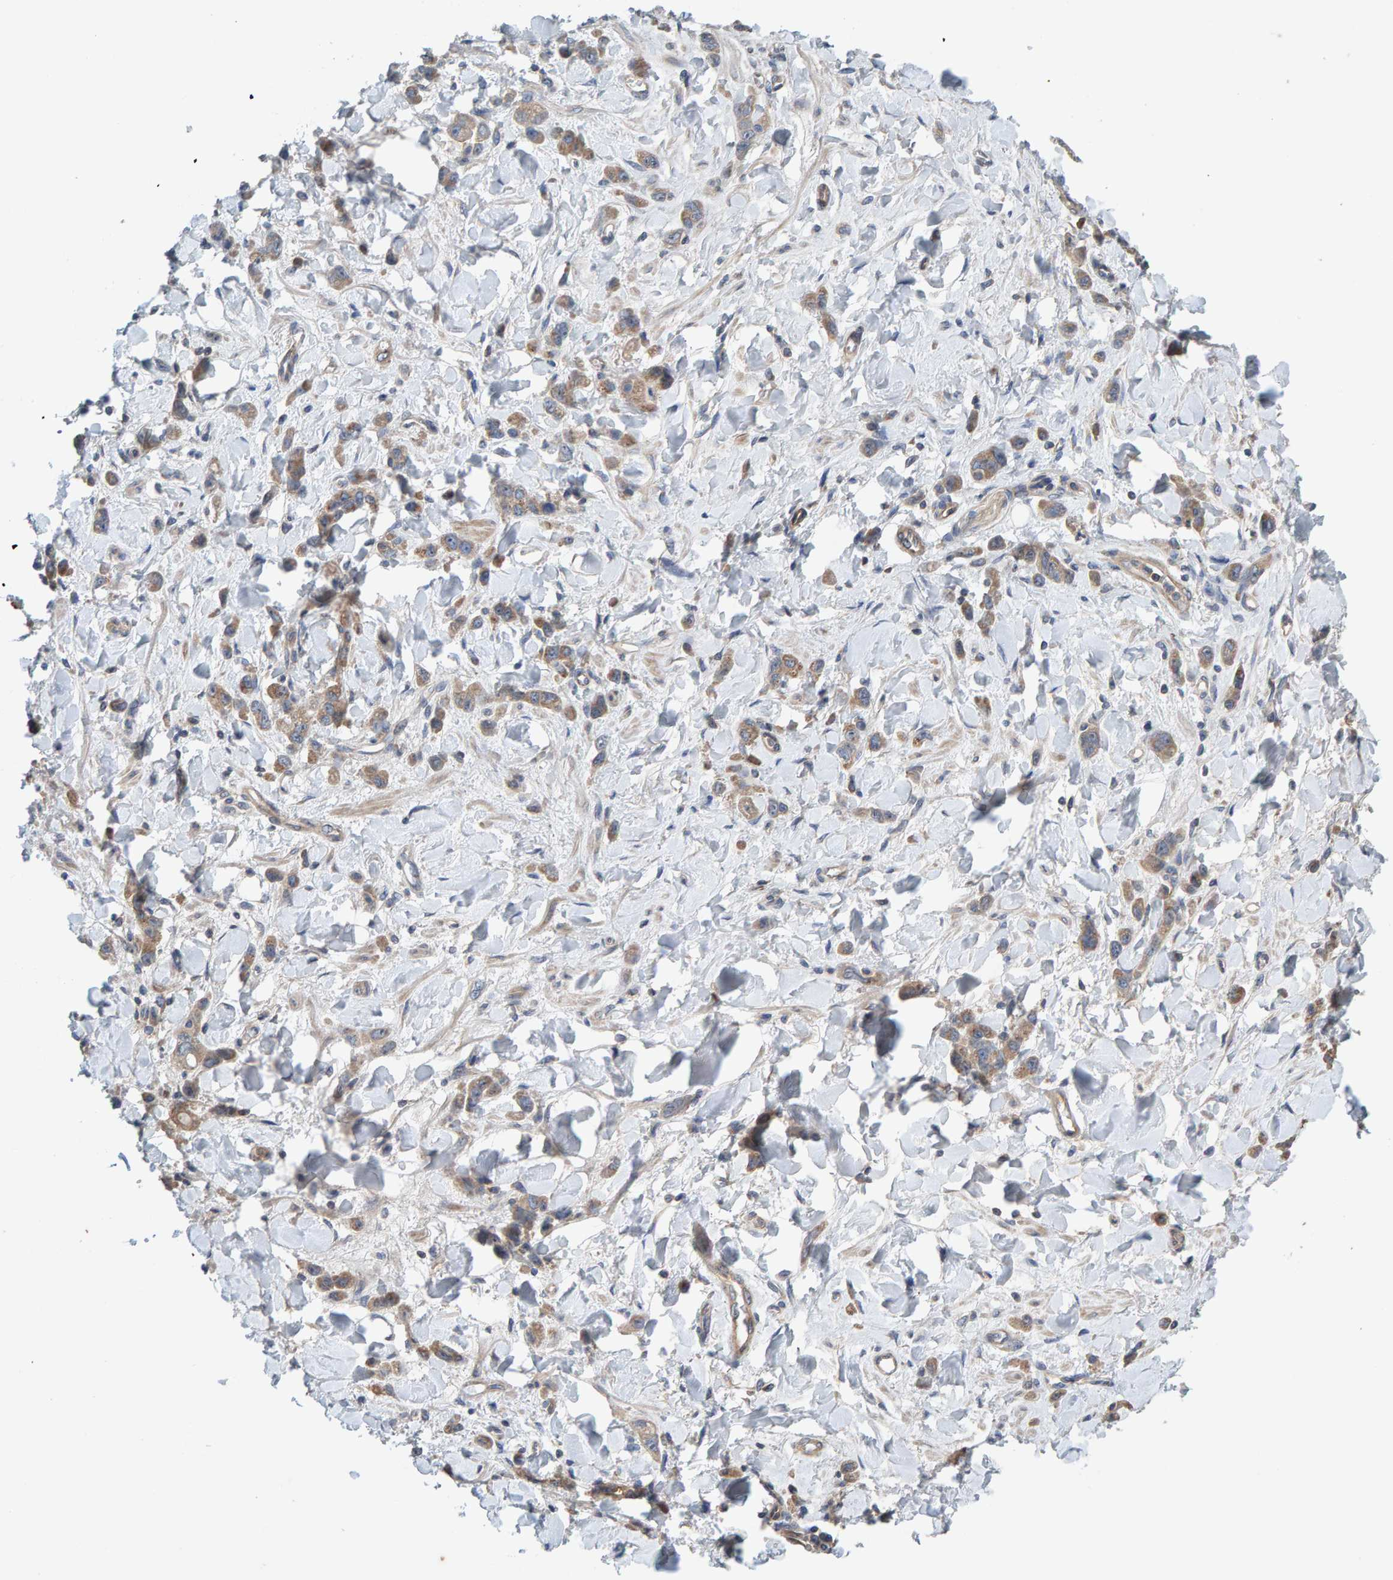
{"staining": {"intensity": "moderate", "quantity": ">75%", "location": "cytoplasmic/membranous"}, "tissue": "stomach cancer", "cell_type": "Tumor cells", "image_type": "cancer", "snomed": [{"axis": "morphology", "description": "Normal tissue, NOS"}, {"axis": "morphology", "description": "Adenocarcinoma, NOS"}, {"axis": "topography", "description": "Stomach"}], "caption": "This is an image of immunohistochemistry staining of stomach cancer (adenocarcinoma), which shows moderate staining in the cytoplasmic/membranous of tumor cells.", "gene": "CCM2", "patient": {"sex": "male", "age": 82}}